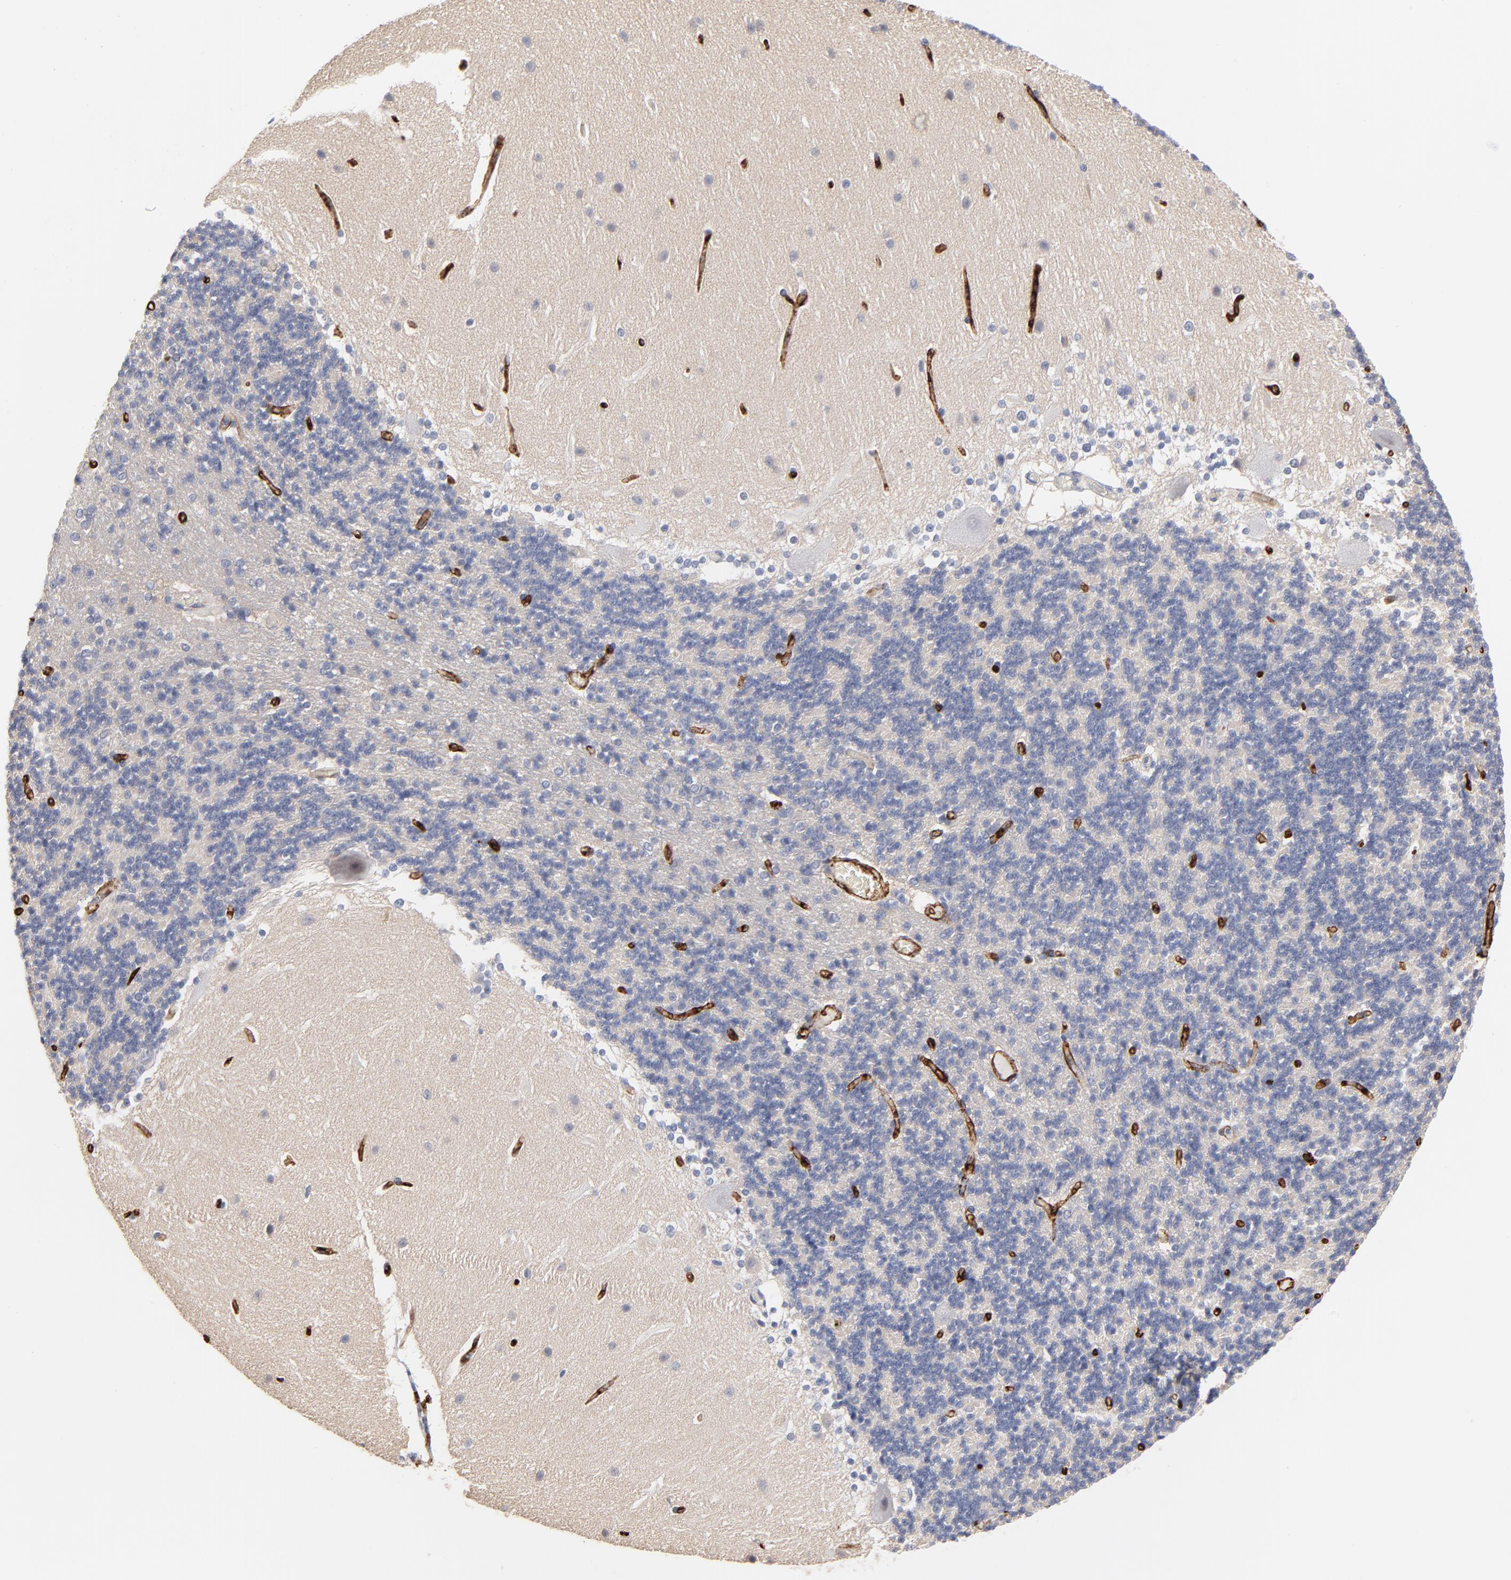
{"staining": {"intensity": "negative", "quantity": "none", "location": "none"}, "tissue": "cerebellum", "cell_type": "Cells in granular layer", "image_type": "normal", "snomed": [{"axis": "morphology", "description": "Normal tissue, NOS"}, {"axis": "topography", "description": "Cerebellum"}], "caption": "DAB immunohistochemical staining of benign cerebellum displays no significant staining in cells in granular layer.", "gene": "SLC16A1", "patient": {"sex": "female", "age": 54}}